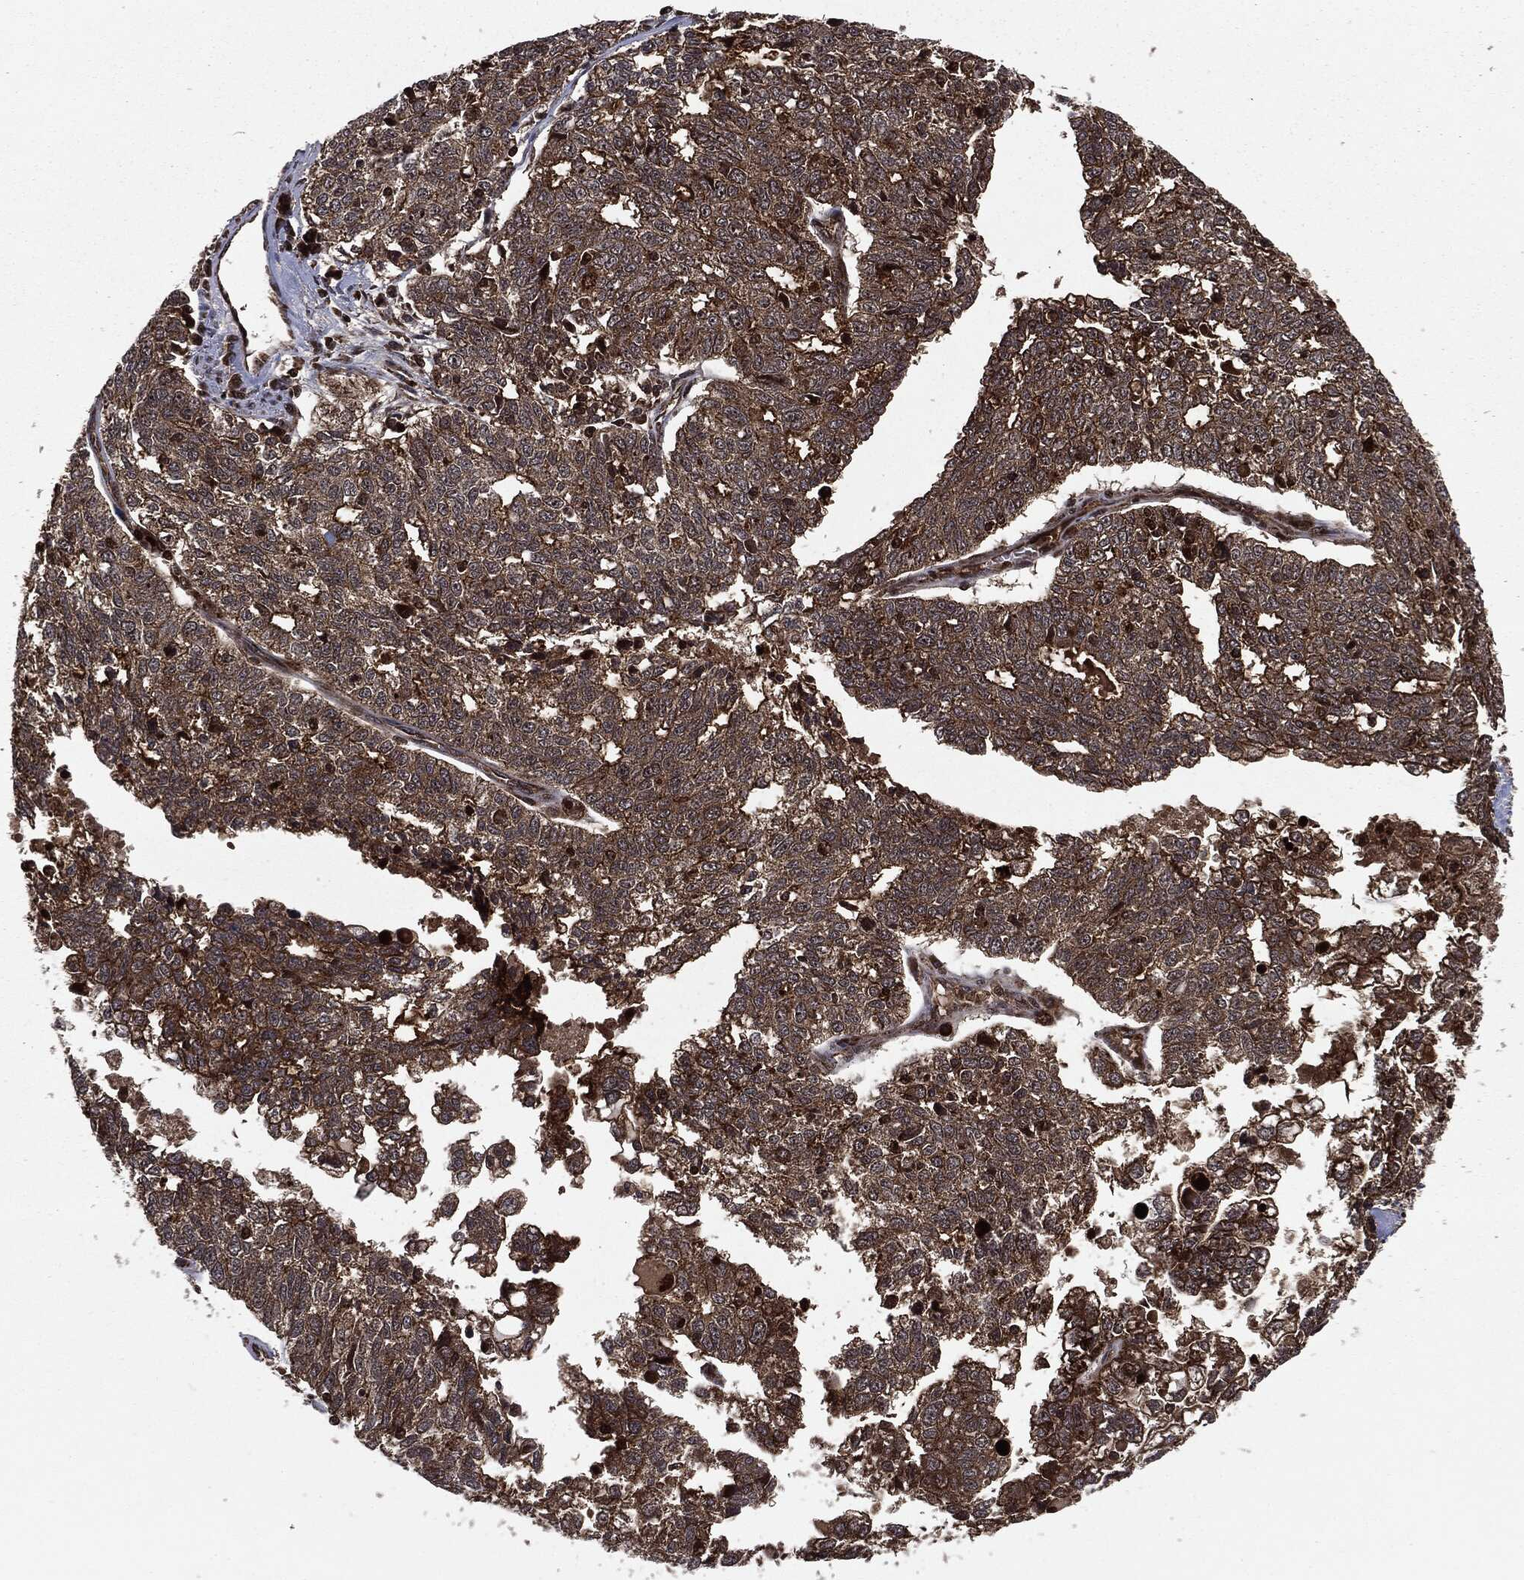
{"staining": {"intensity": "moderate", "quantity": ">75%", "location": "cytoplasmic/membranous"}, "tissue": "ovarian cancer", "cell_type": "Tumor cells", "image_type": "cancer", "snomed": [{"axis": "morphology", "description": "Cystadenocarcinoma, serous, NOS"}, {"axis": "topography", "description": "Ovary"}], "caption": "Ovarian serous cystadenocarcinoma stained with a protein marker reveals moderate staining in tumor cells.", "gene": "CARD6", "patient": {"sex": "female", "age": 71}}